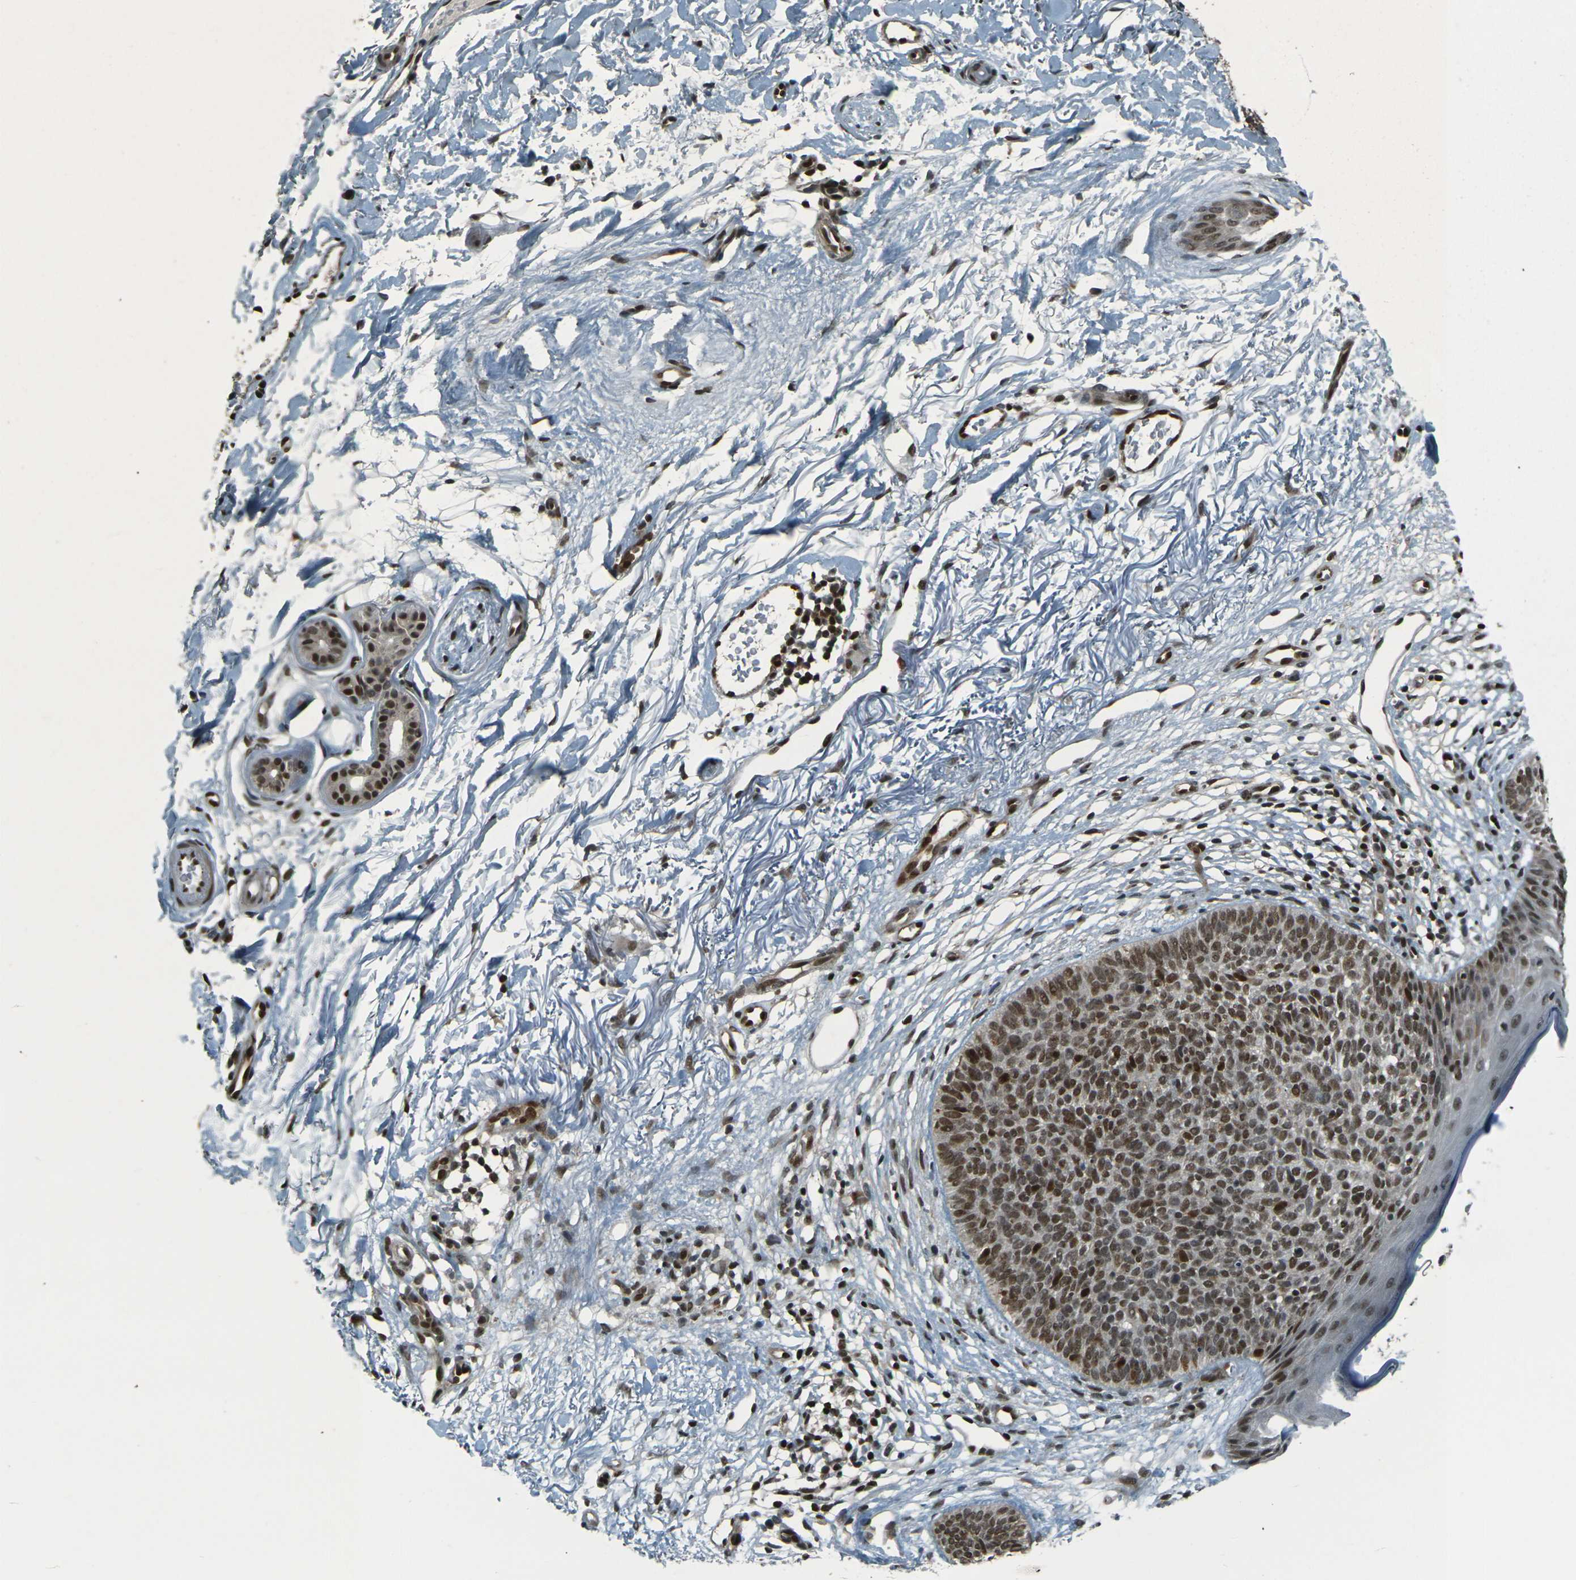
{"staining": {"intensity": "strong", "quantity": ">75%", "location": "nuclear"}, "tissue": "skin cancer", "cell_type": "Tumor cells", "image_type": "cancer", "snomed": [{"axis": "morphology", "description": "Basal cell carcinoma"}, {"axis": "topography", "description": "Skin"}], "caption": "Tumor cells demonstrate strong nuclear expression in about >75% of cells in skin basal cell carcinoma. (brown staining indicates protein expression, while blue staining denotes nuclei).", "gene": "NHEJ1", "patient": {"sex": "female", "age": 70}}